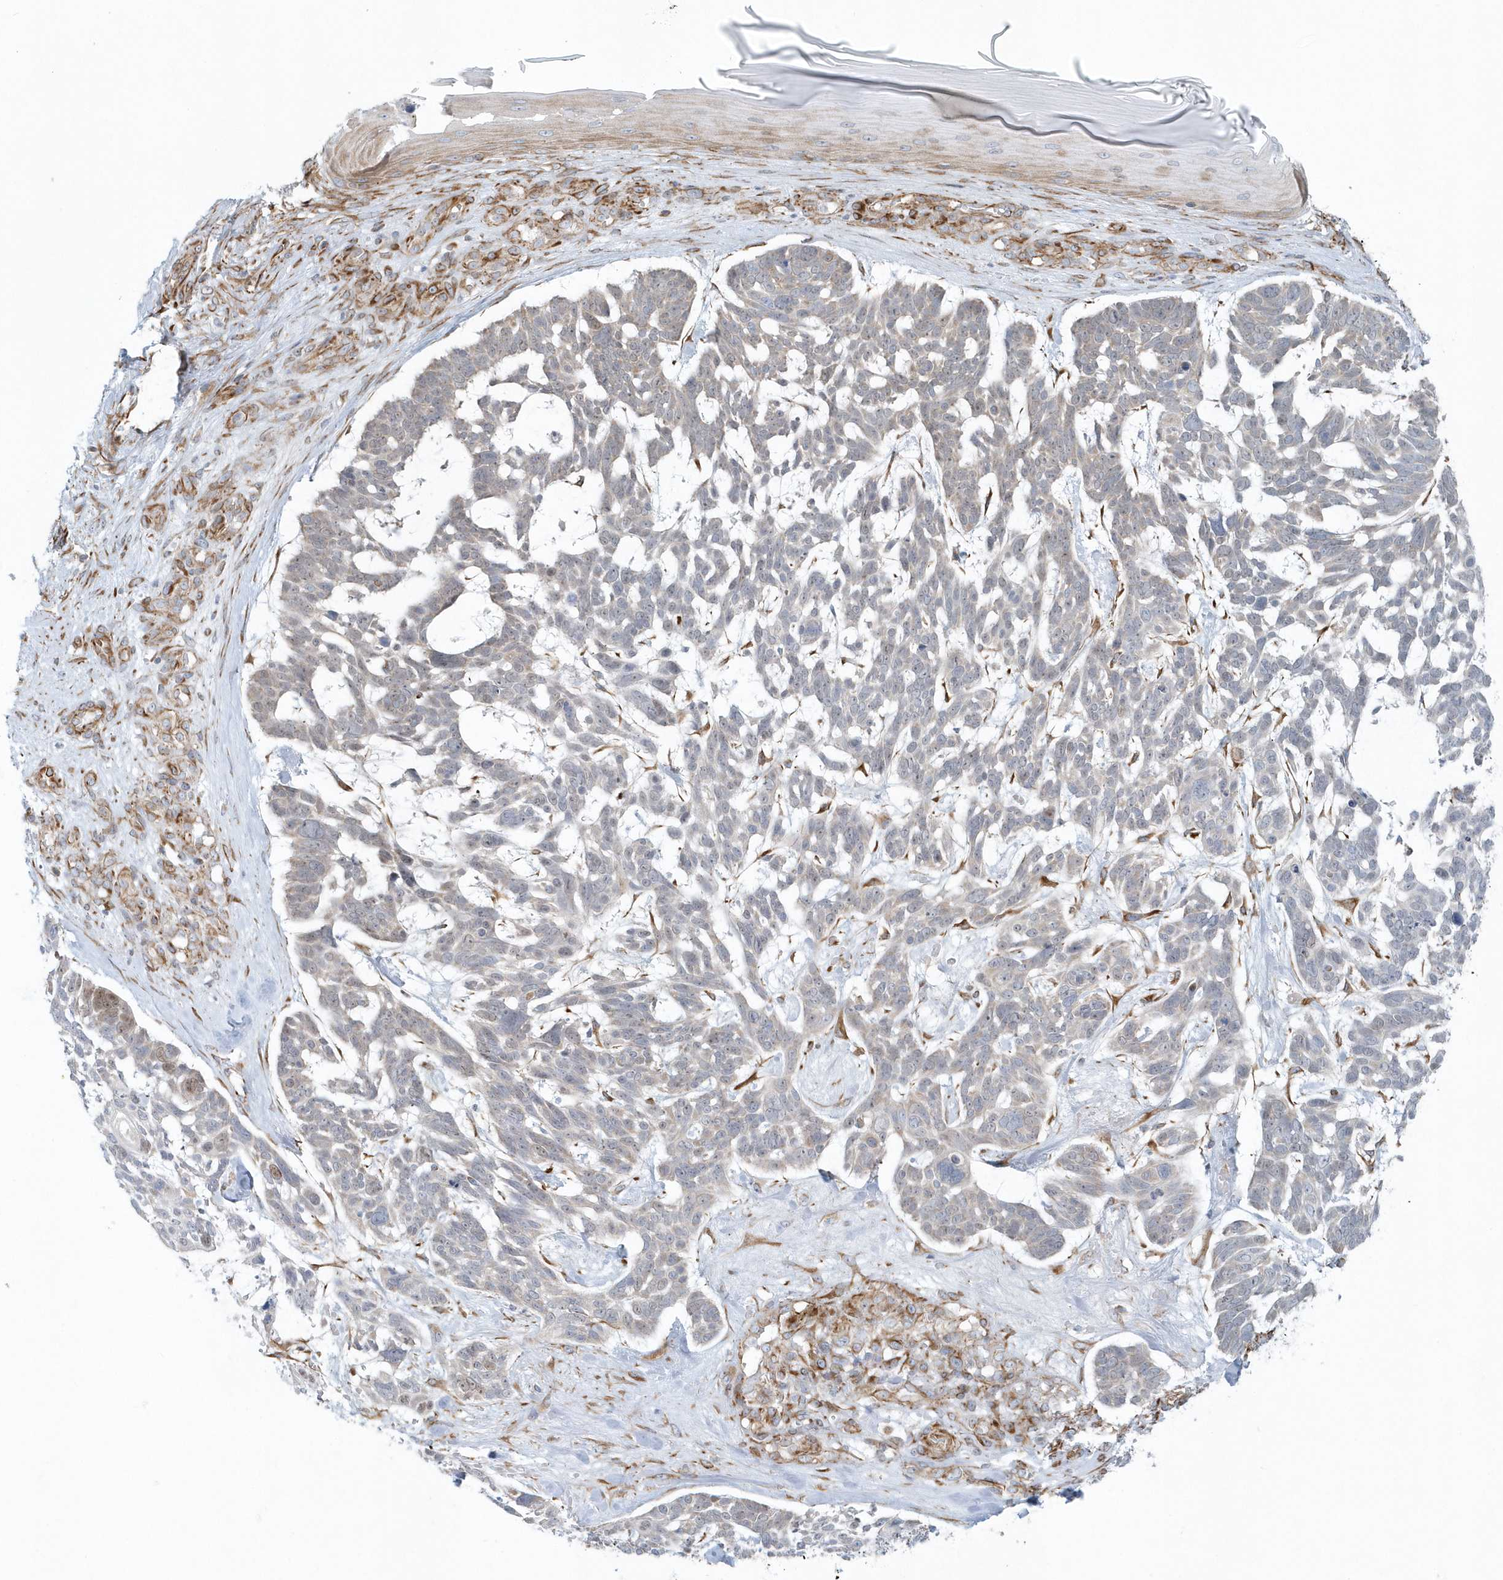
{"staining": {"intensity": "weak", "quantity": "<25%", "location": "nuclear"}, "tissue": "skin cancer", "cell_type": "Tumor cells", "image_type": "cancer", "snomed": [{"axis": "morphology", "description": "Basal cell carcinoma"}, {"axis": "topography", "description": "Skin"}], "caption": "Skin cancer (basal cell carcinoma) was stained to show a protein in brown. There is no significant staining in tumor cells. (Stains: DAB immunohistochemistry (IHC) with hematoxylin counter stain, Microscopy: brightfield microscopy at high magnification).", "gene": "GPR152", "patient": {"sex": "male", "age": 88}}